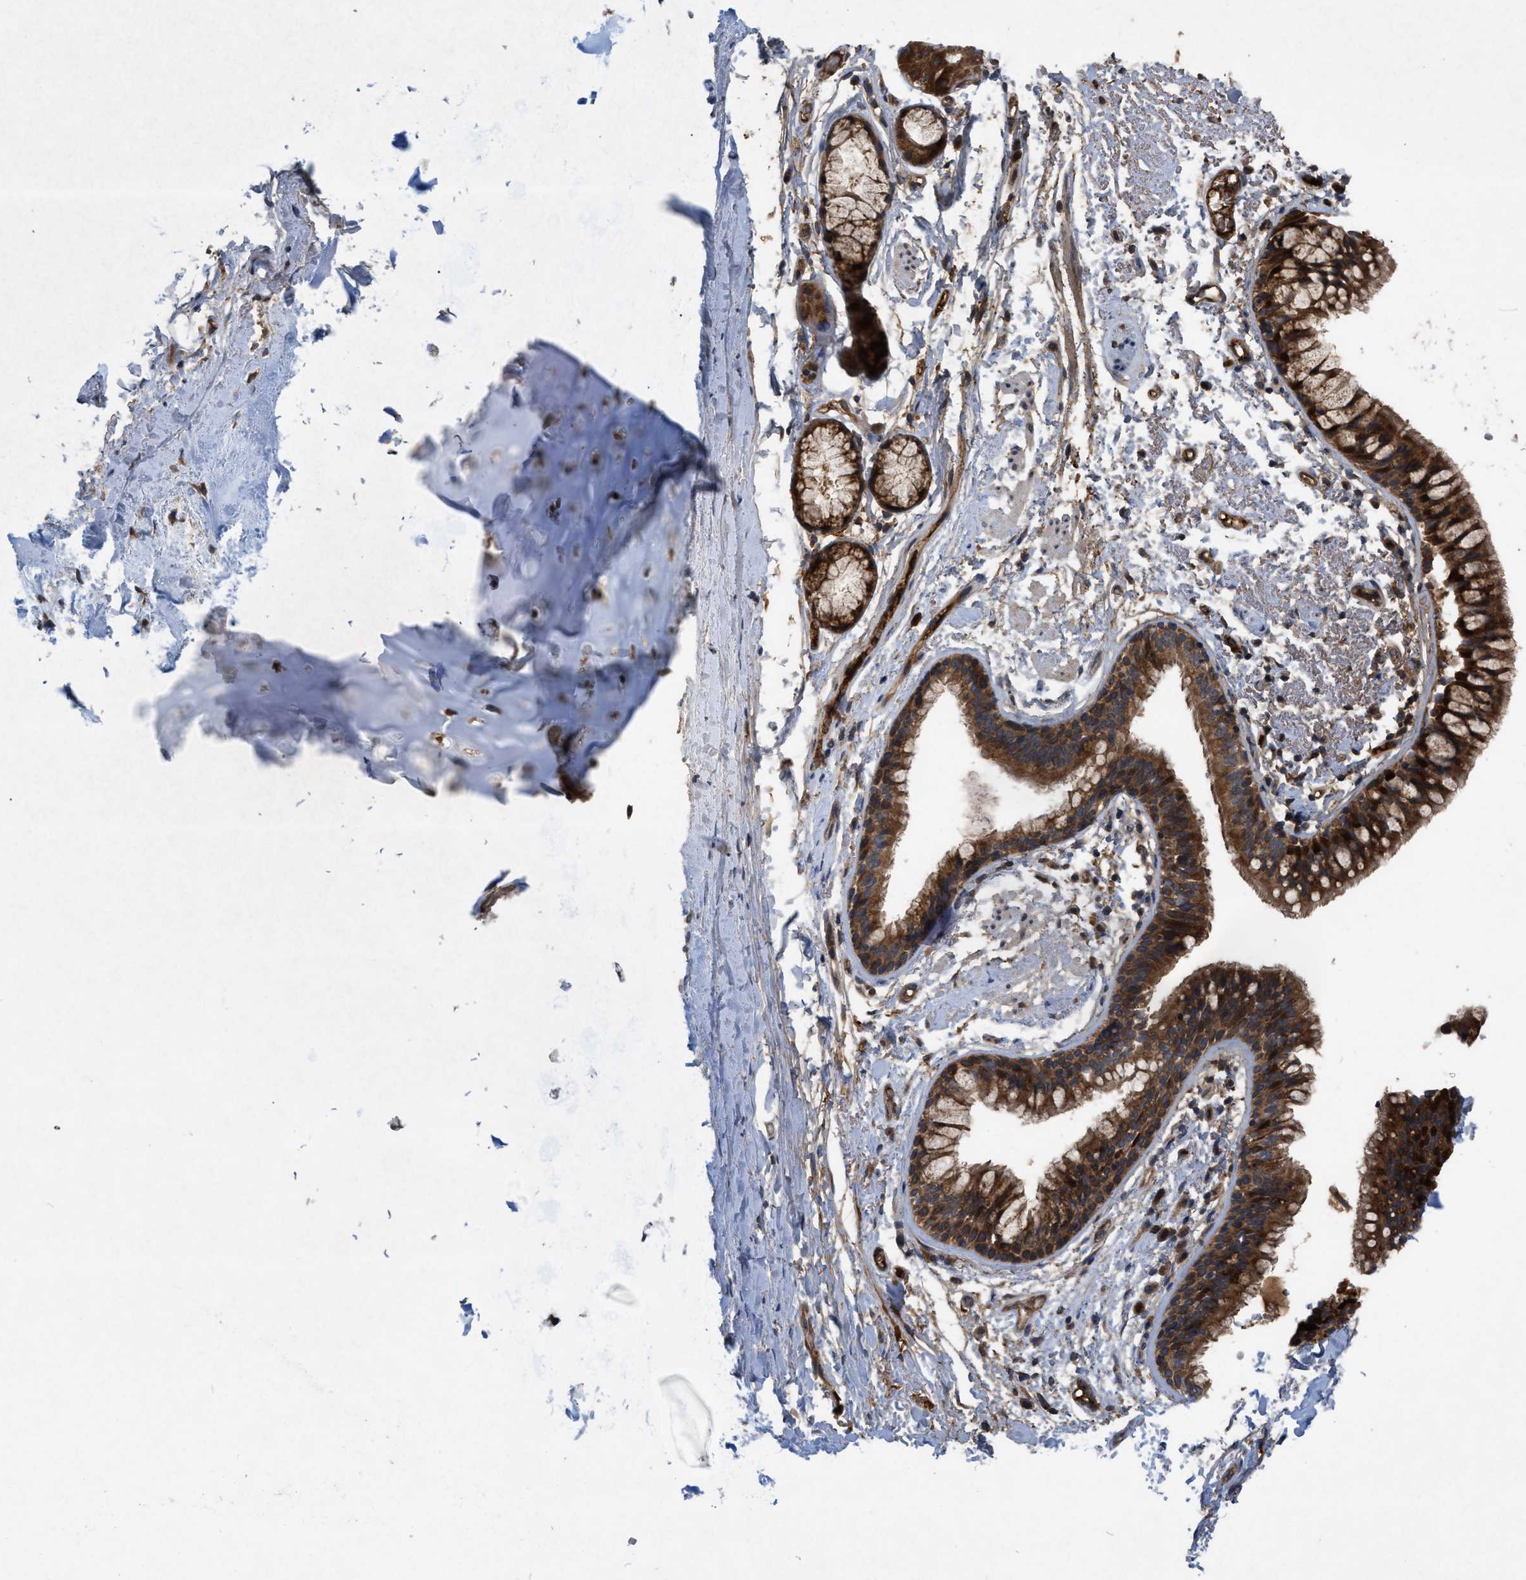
{"staining": {"intensity": "moderate", "quantity": ">75%", "location": "cytoplasmic/membranous"}, "tissue": "adipose tissue", "cell_type": "Adipocytes", "image_type": "normal", "snomed": [{"axis": "morphology", "description": "Normal tissue, NOS"}, {"axis": "topography", "description": "Cartilage tissue"}, {"axis": "topography", "description": "Bronchus"}], "caption": "Human adipose tissue stained with a protein marker reveals moderate staining in adipocytes.", "gene": "RAB2A", "patient": {"sex": "female", "age": 73}}